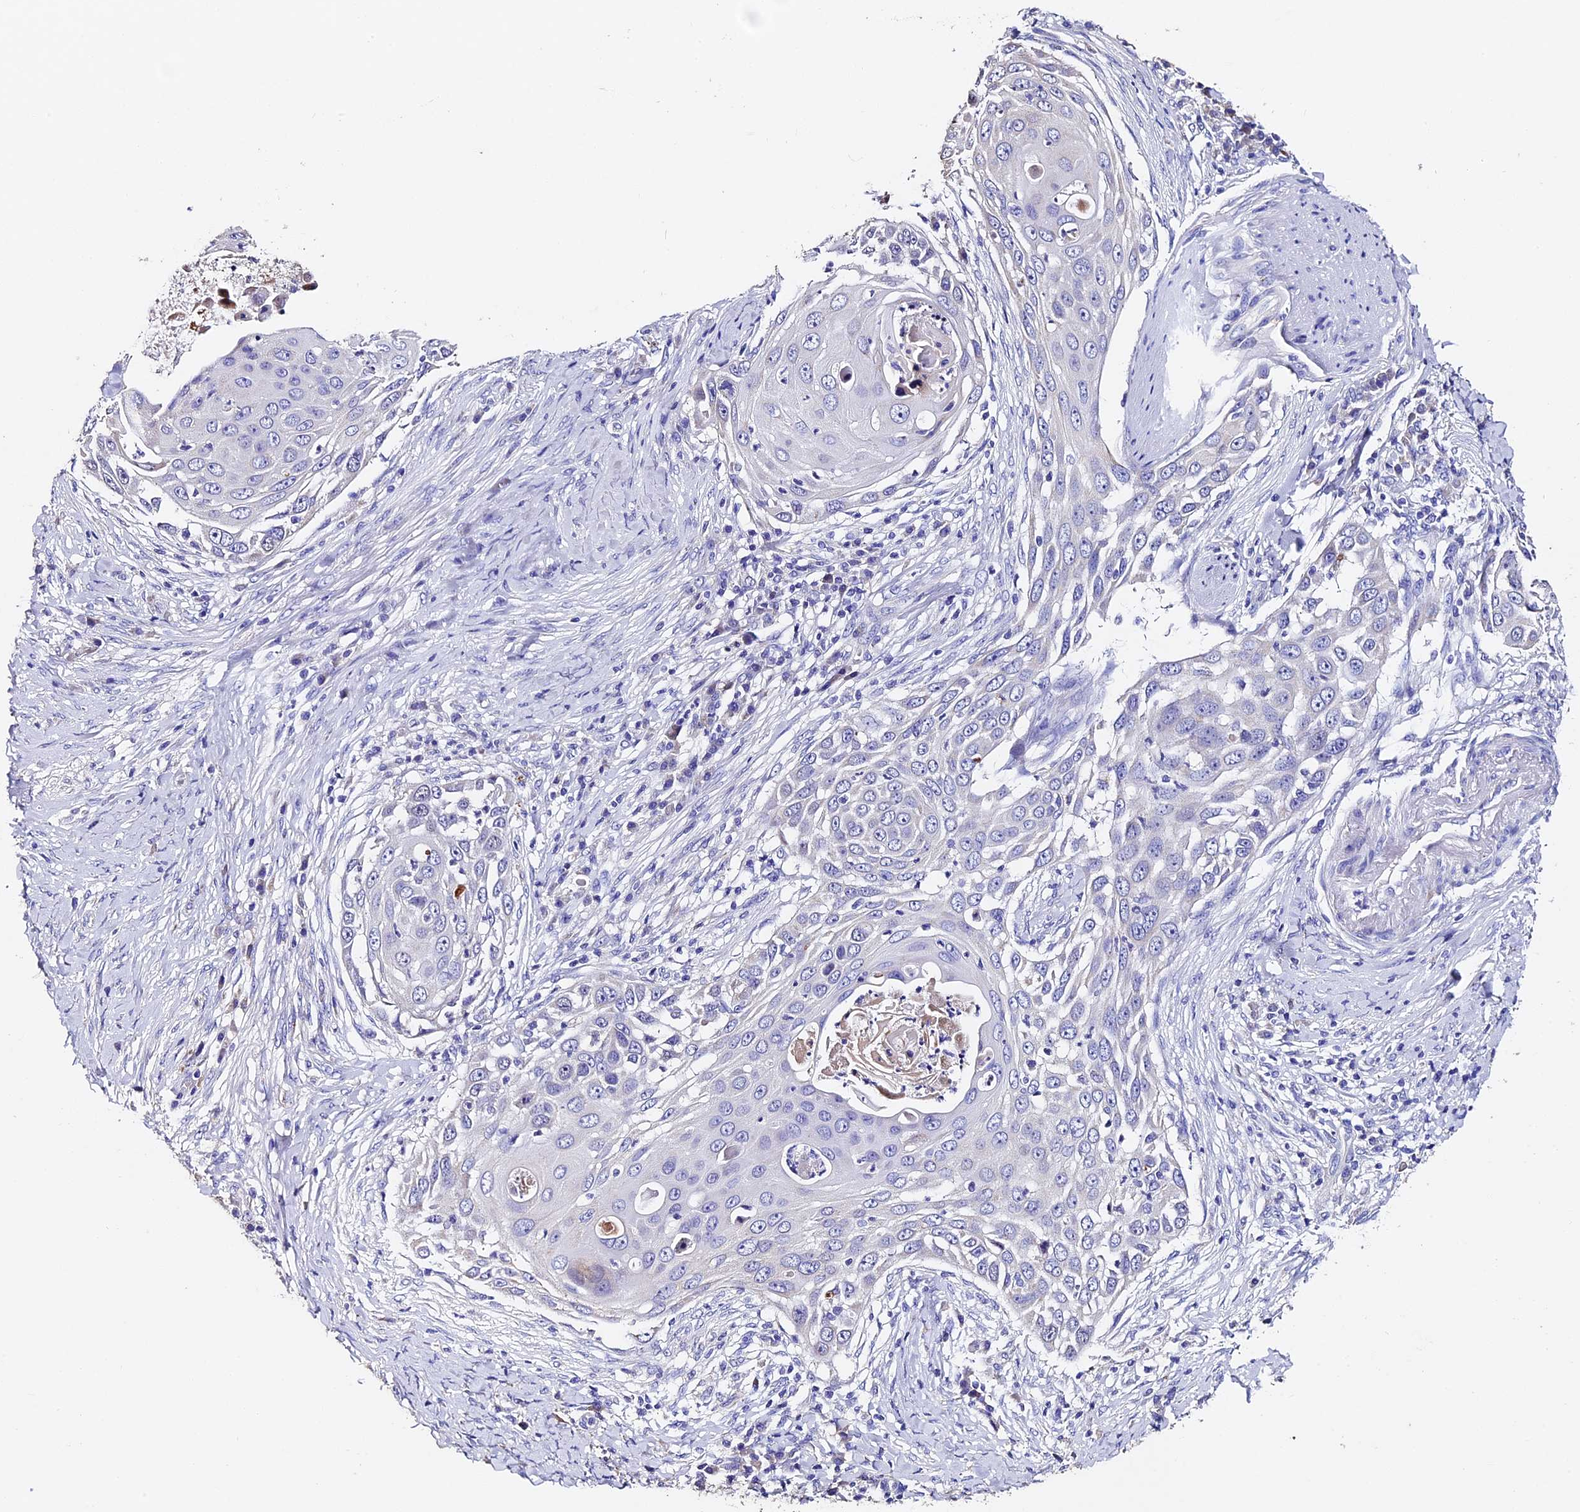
{"staining": {"intensity": "negative", "quantity": "none", "location": "none"}, "tissue": "skin cancer", "cell_type": "Tumor cells", "image_type": "cancer", "snomed": [{"axis": "morphology", "description": "Squamous cell carcinoma, NOS"}, {"axis": "topography", "description": "Skin"}], "caption": "There is no significant expression in tumor cells of skin cancer.", "gene": "FBXW9", "patient": {"sex": "female", "age": 44}}